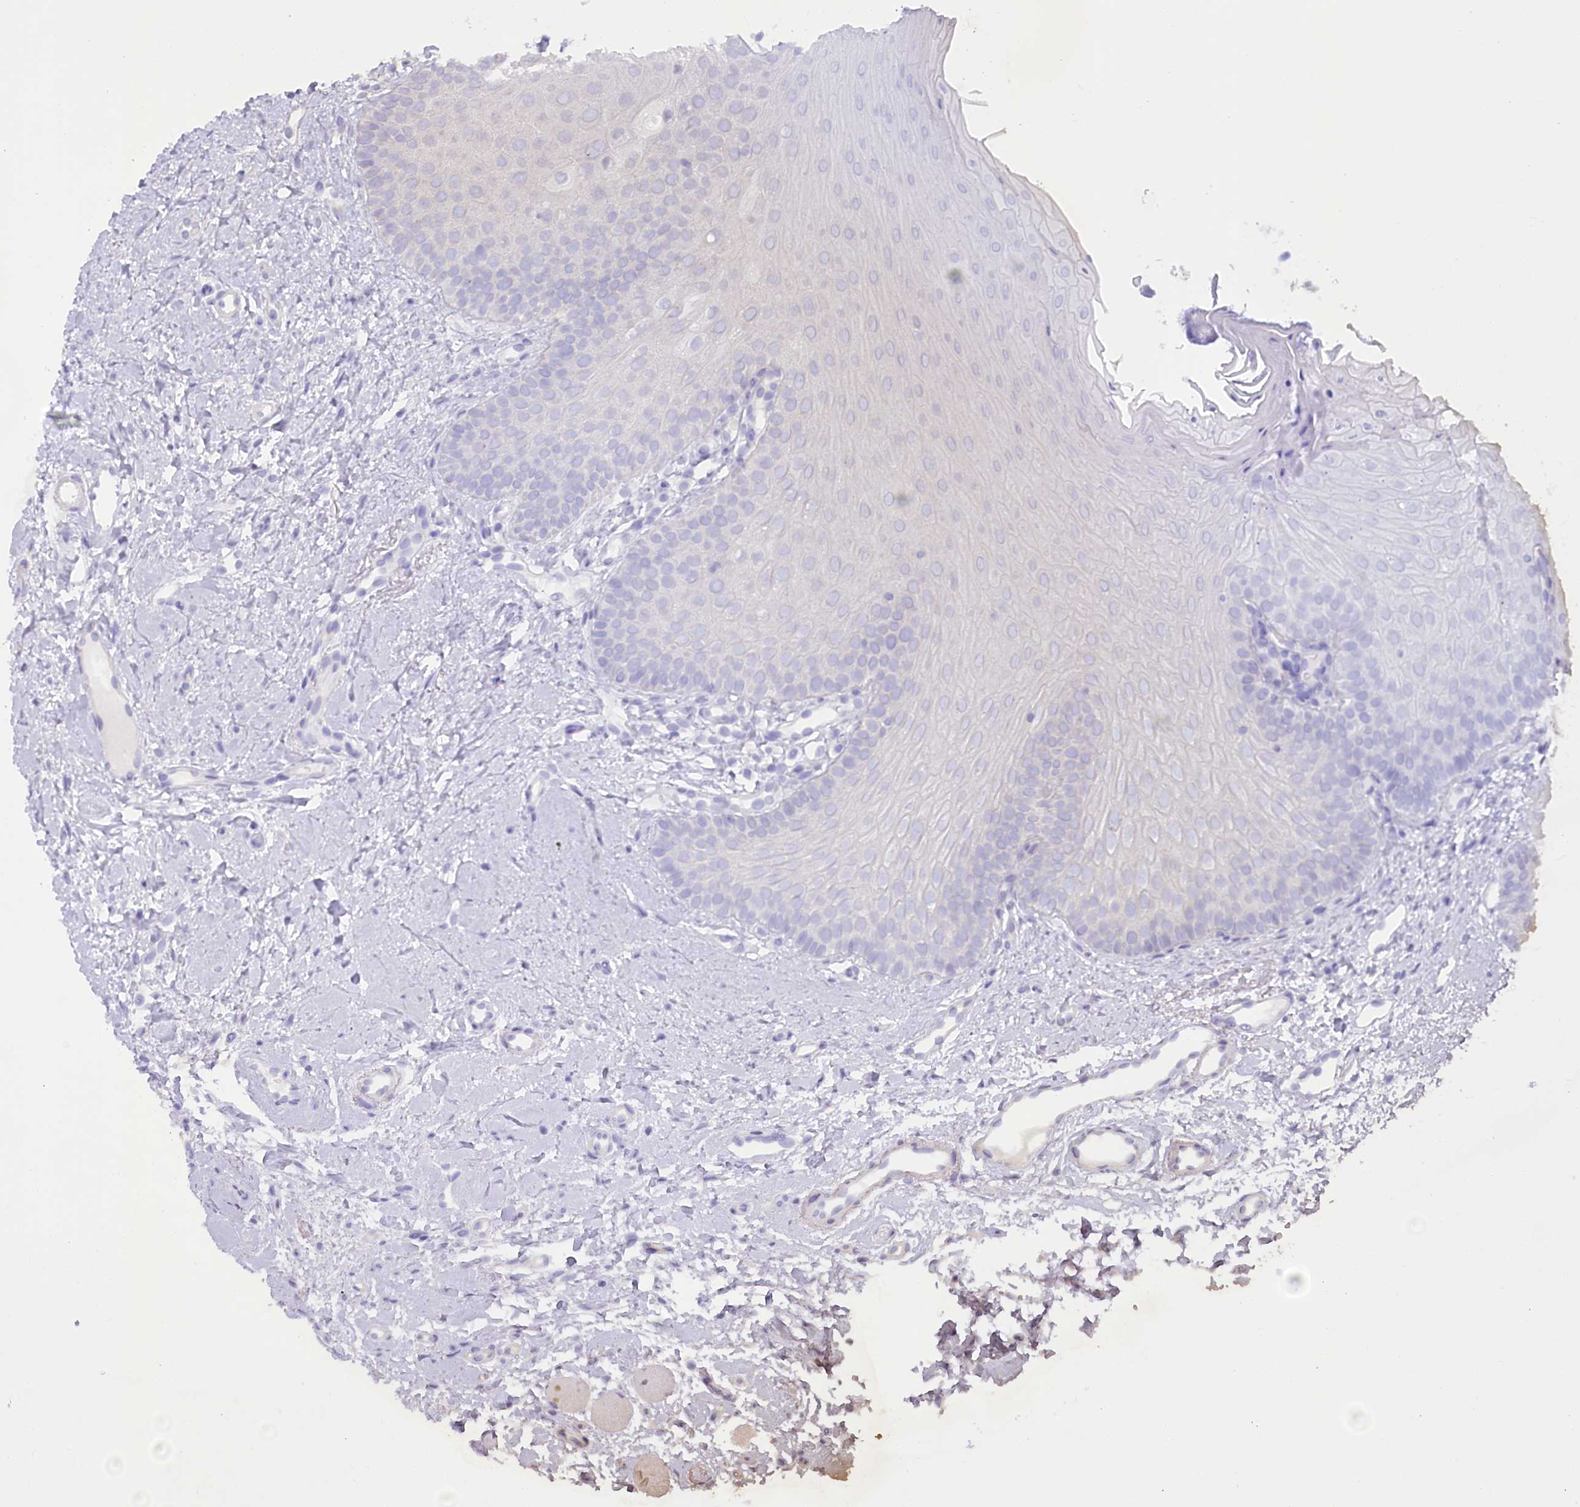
{"staining": {"intensity": "weak", "quantity": "25%-75%", "location": "cytoplasmic/membranous"}, "tissue": "oral mucosa", "cell_type": "Squamous epithelial cells", "image_type": "normal", "snomed": [{"axis": "morphology", "description": "Normal tissue, NOS"}, {"axis": "topography", "description": "Oral tissue"}], "caption": "An immunohistochemistry image of benign tissue is shown. Protein staining in brown labels weak cytoplasmic/membranous positivity in oral mucosa within squamous epithelial cells.", "gene": "SYNPO2", "patient": {"sex": "female", "age": 68}}